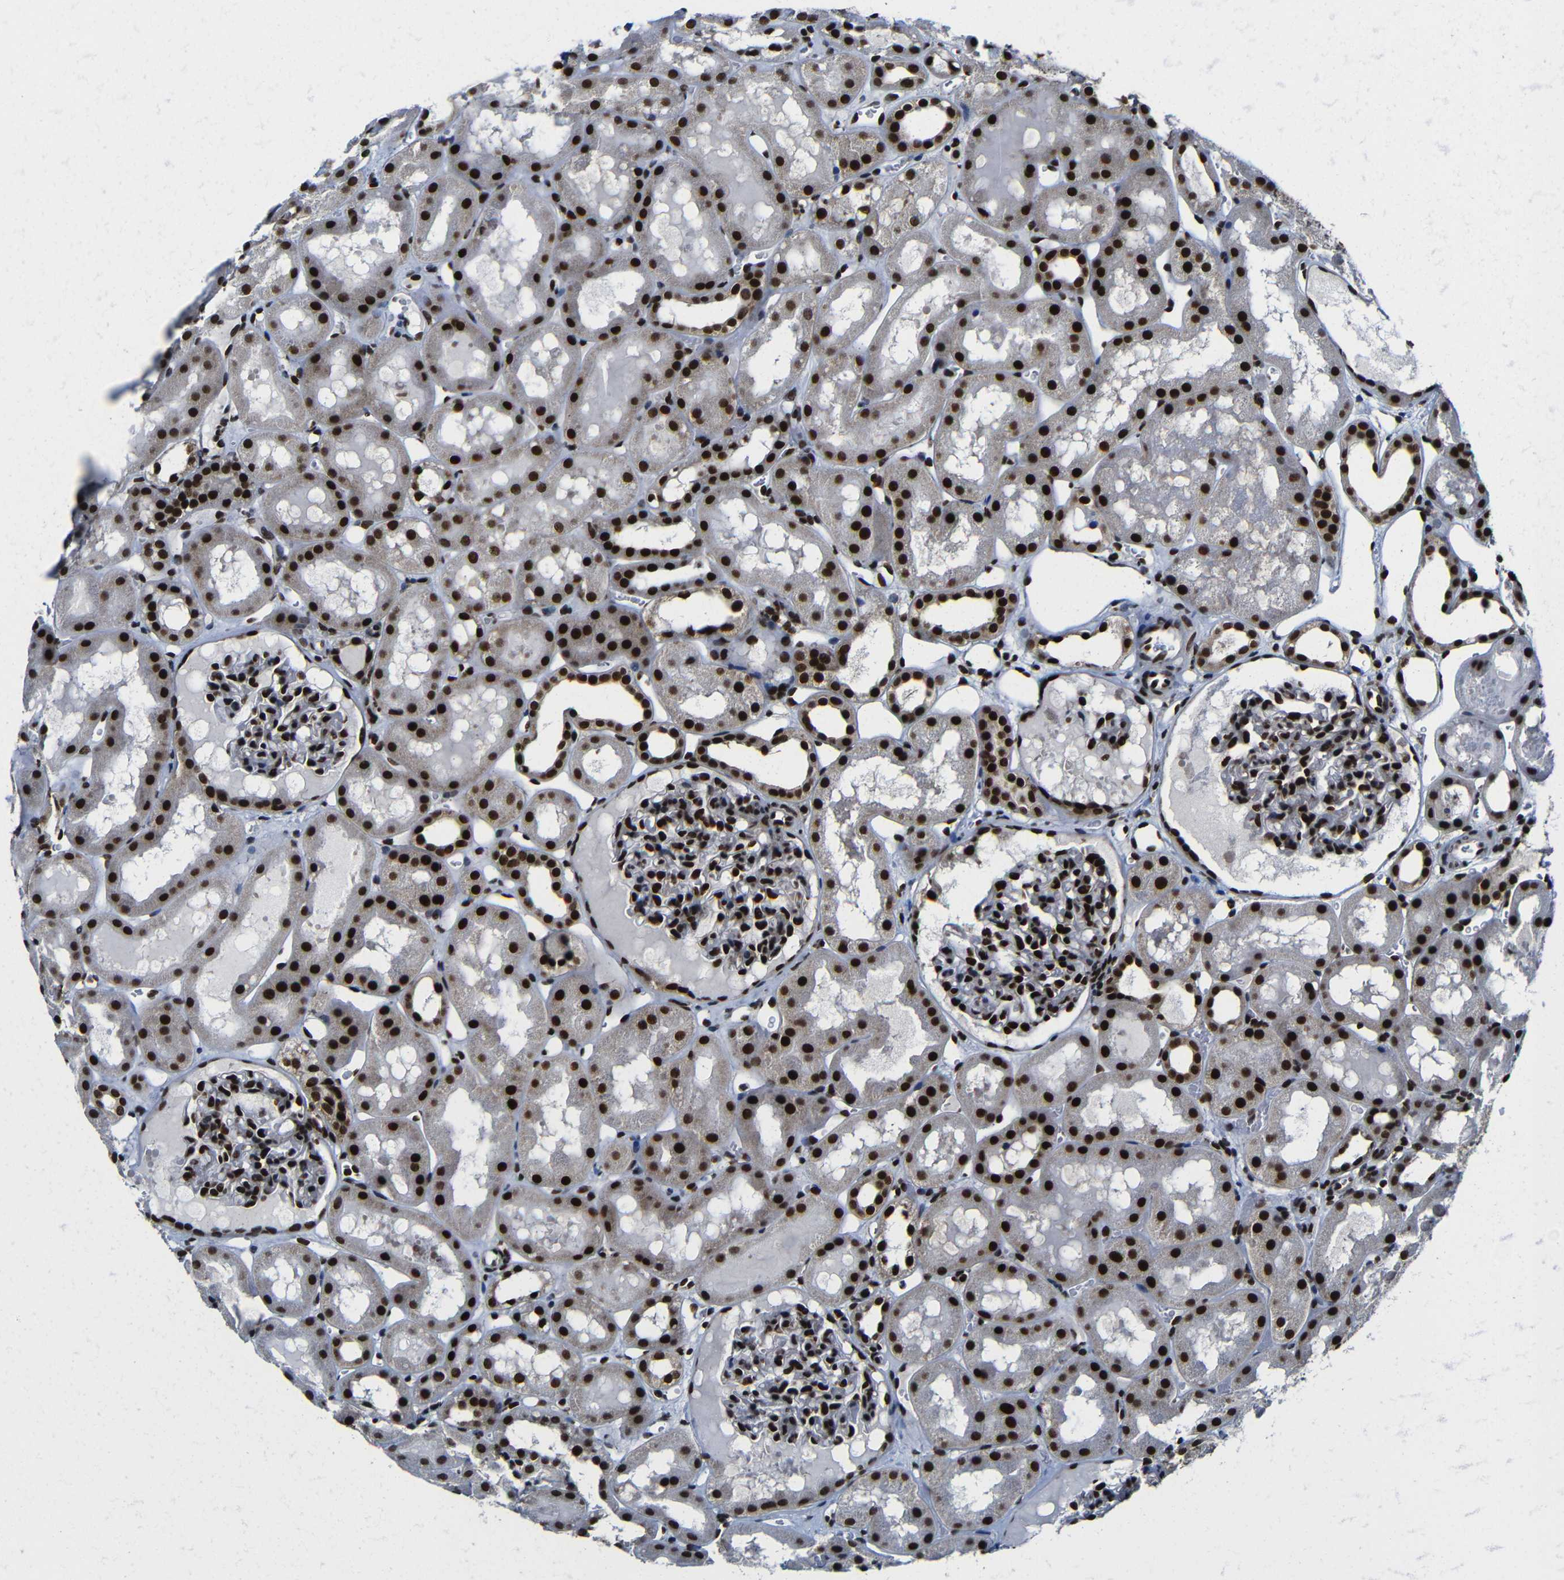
{"staining": {"intensity": "strong", "quantity": ">75%", "location": "nuclear"}, "tissue": "kidney", "cell_type": "Cells in glomeruli", "image_type": "normal", "snomed": [{"axis": "morphology", "description": "Normal tissue, NOS"}, {"axis": "topography", "description": "Kidney"}, {"axis": "topography", "description": "Urinary bladder"}], "caption": "Immunohistochemistry staining of benign kidney, which demonstrates high levels of strong nuclear staining in approximately >75% of cells in glomeruli indicating strong nuclear protein positivity. The staining was performed using DAB (brown) for protein detection and nuclei were counterstained in hematoxylin (blue).", "gene": "PTBP1", "patient": {"sex": "male", "age": 16}}